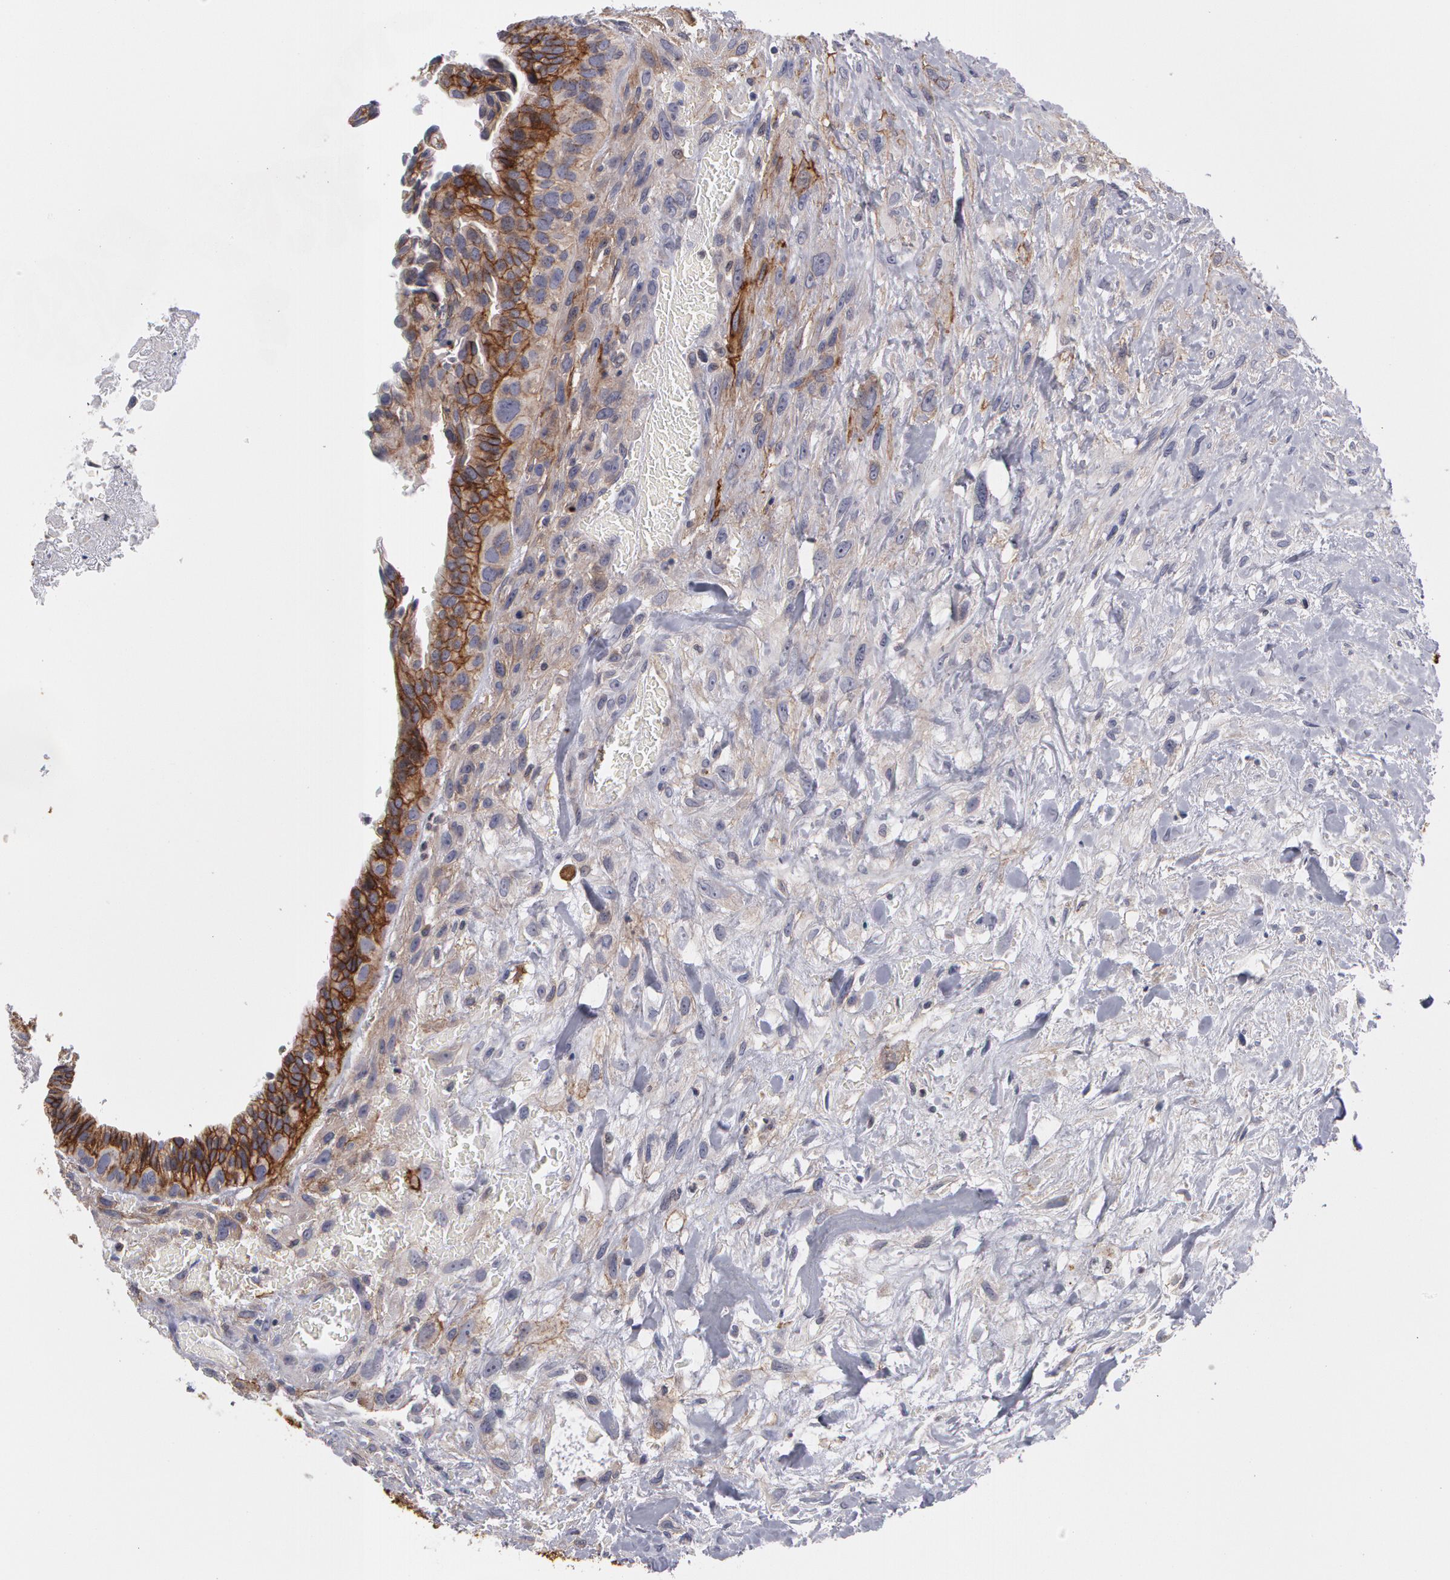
{"staining": {"intensity": "weak", "quantity": ">75%", "location": "cytoplasmic/membranous"}, "tissue": "breast cancer", "cell_type": "Tumor cells", "image_type": "cancer", "snomed": [{"axis": "morphology", "description": "Neoplasm, malignant, NOS"}, {"axis": "topography", "description": "Breast"}], "caption": "Approximately >75% of tumor cells in human breast cancer (neoplasm (malignant)) demonstrate weak cytoplasmic/membranous protein staining as visualized by brown immunohistochemical staining.", "gene": "ERBB2", "patient": {"sex": "female", "age": 50}}